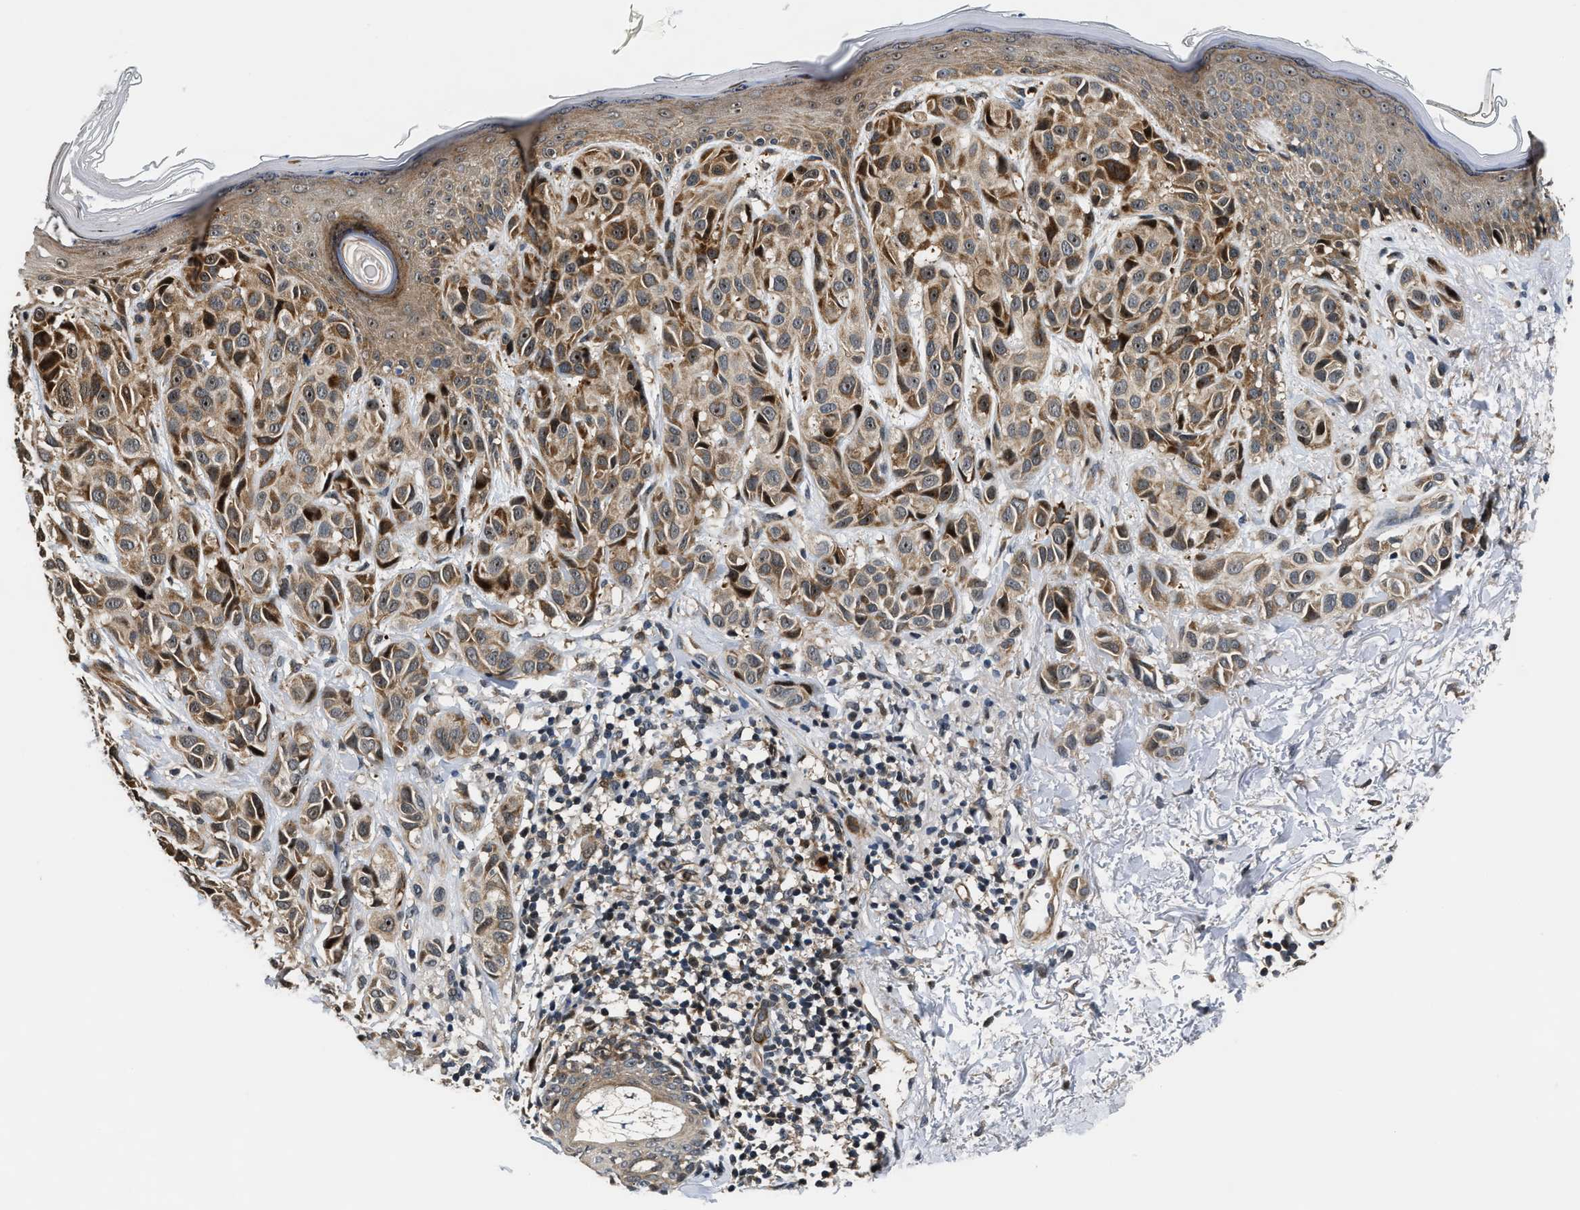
{"staining": {"intensity": "moderate", "quantity": ">75%", "location": "cytoplasmic/membranous,nuclear"}, "tissue": "melanoma", "cell_type": "Tumor cells", "image_type": "cancer", "snomed": [{"axis": "morphology", "description": "Malignant melanoma, NOS"}, {"axis": "topography", "description": "Skin"}], "caption": "Malignant melanoma stained with a brown dye exhibits moderate cytoplasmic/membranous and nuclear positive positivity in about >75% of tumor cells.", "gene": "ALDH3A2", "patient": {"sex": "female", "age": 58}}